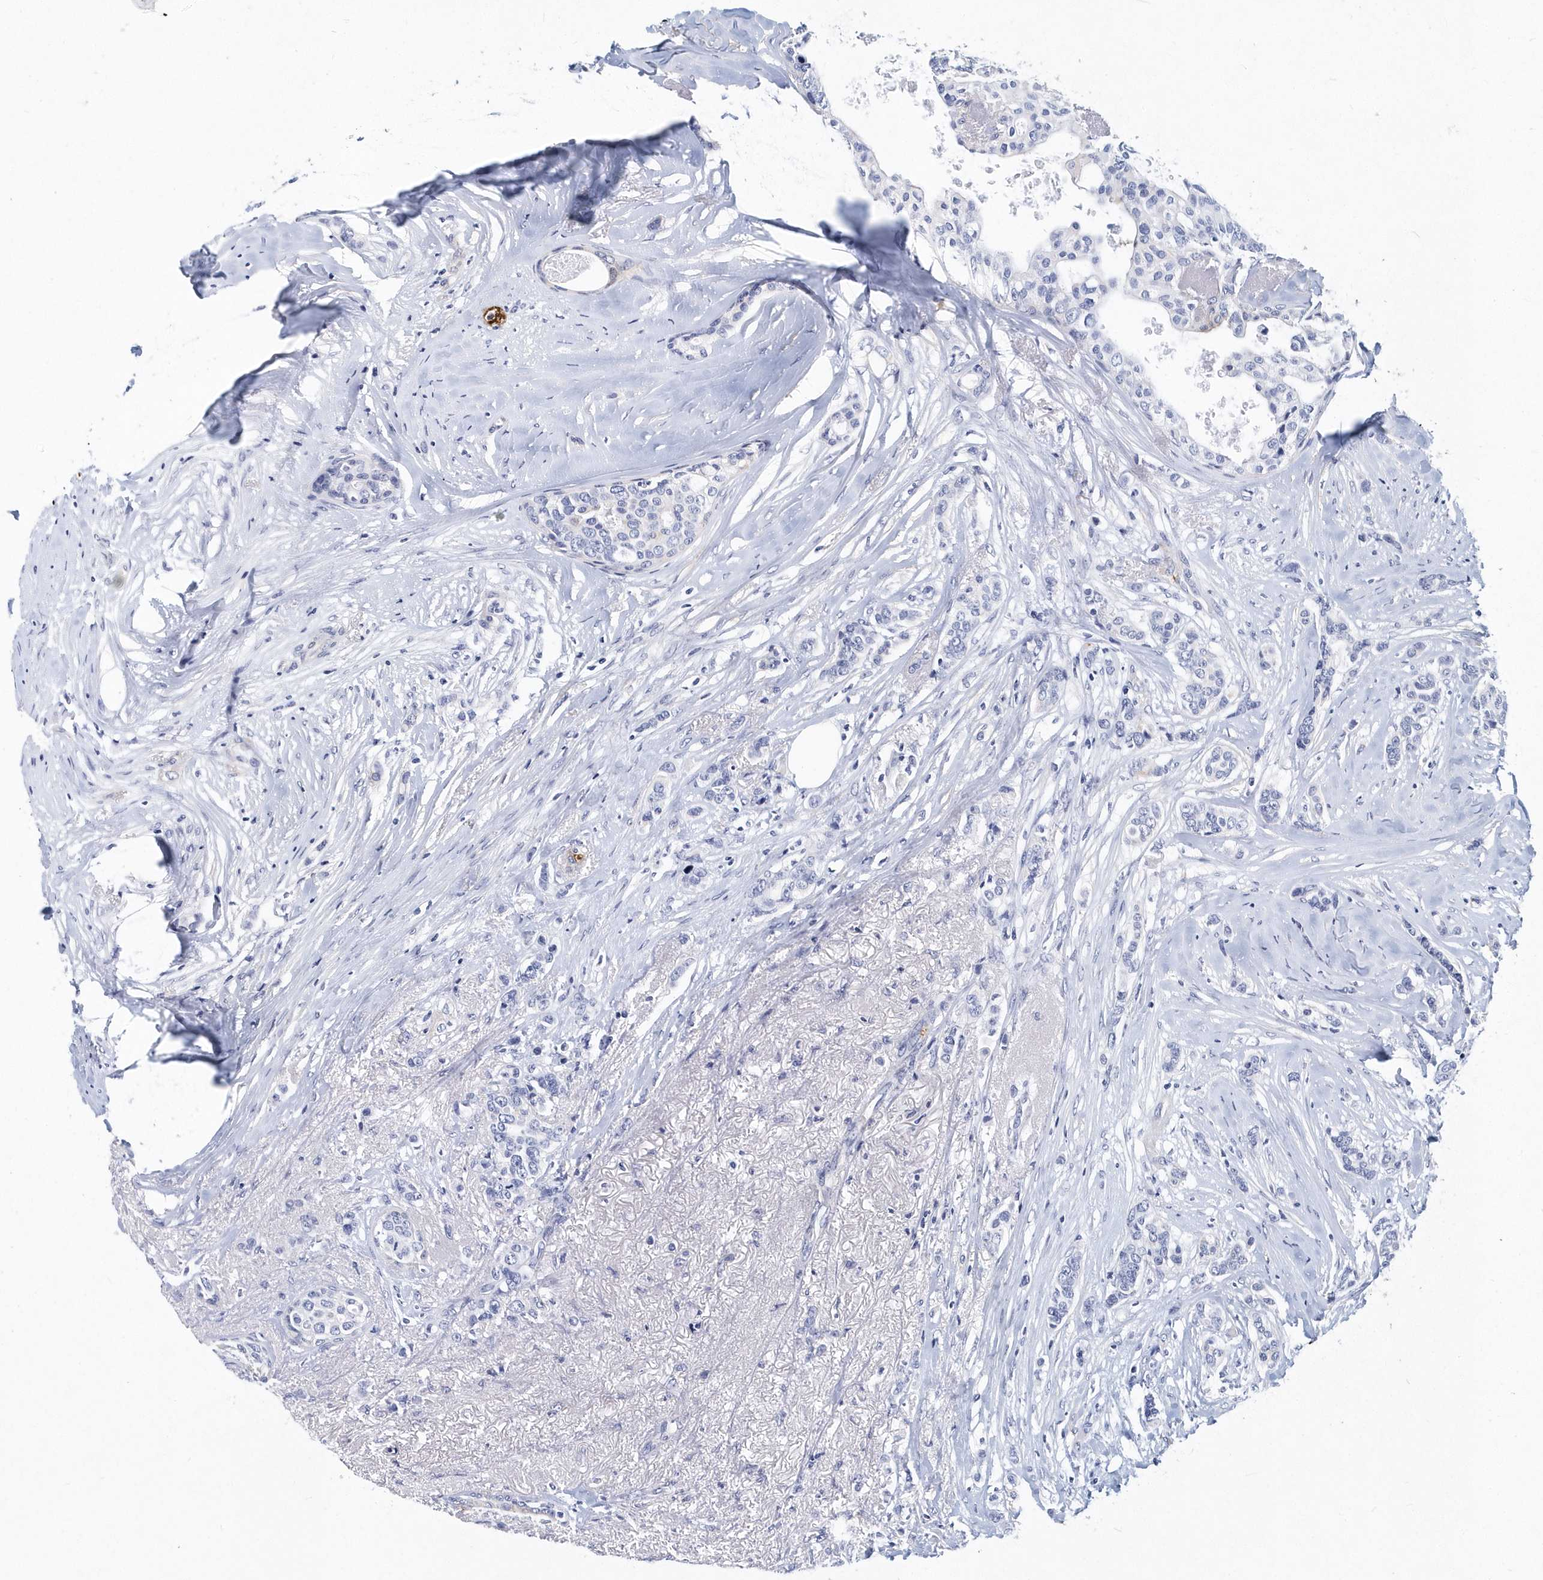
{"staining": {"intensity": "negative", "quantity": "none", "location": "none"}, "tissue": "breast cancer", "cell_type": "Tumor cells", "image_type": "cancer", "snomed": [{"axis": "morphology", "description": "Lobular carcinoma"}, {"axis": "topography", "description": "Breast"}], "caption": "The photomicrograph displays no significant staining in tumor cells of breast lobular carcinoma.", "gene": "ITGA2B", "patient": {"sex": "female", "age": 51}}